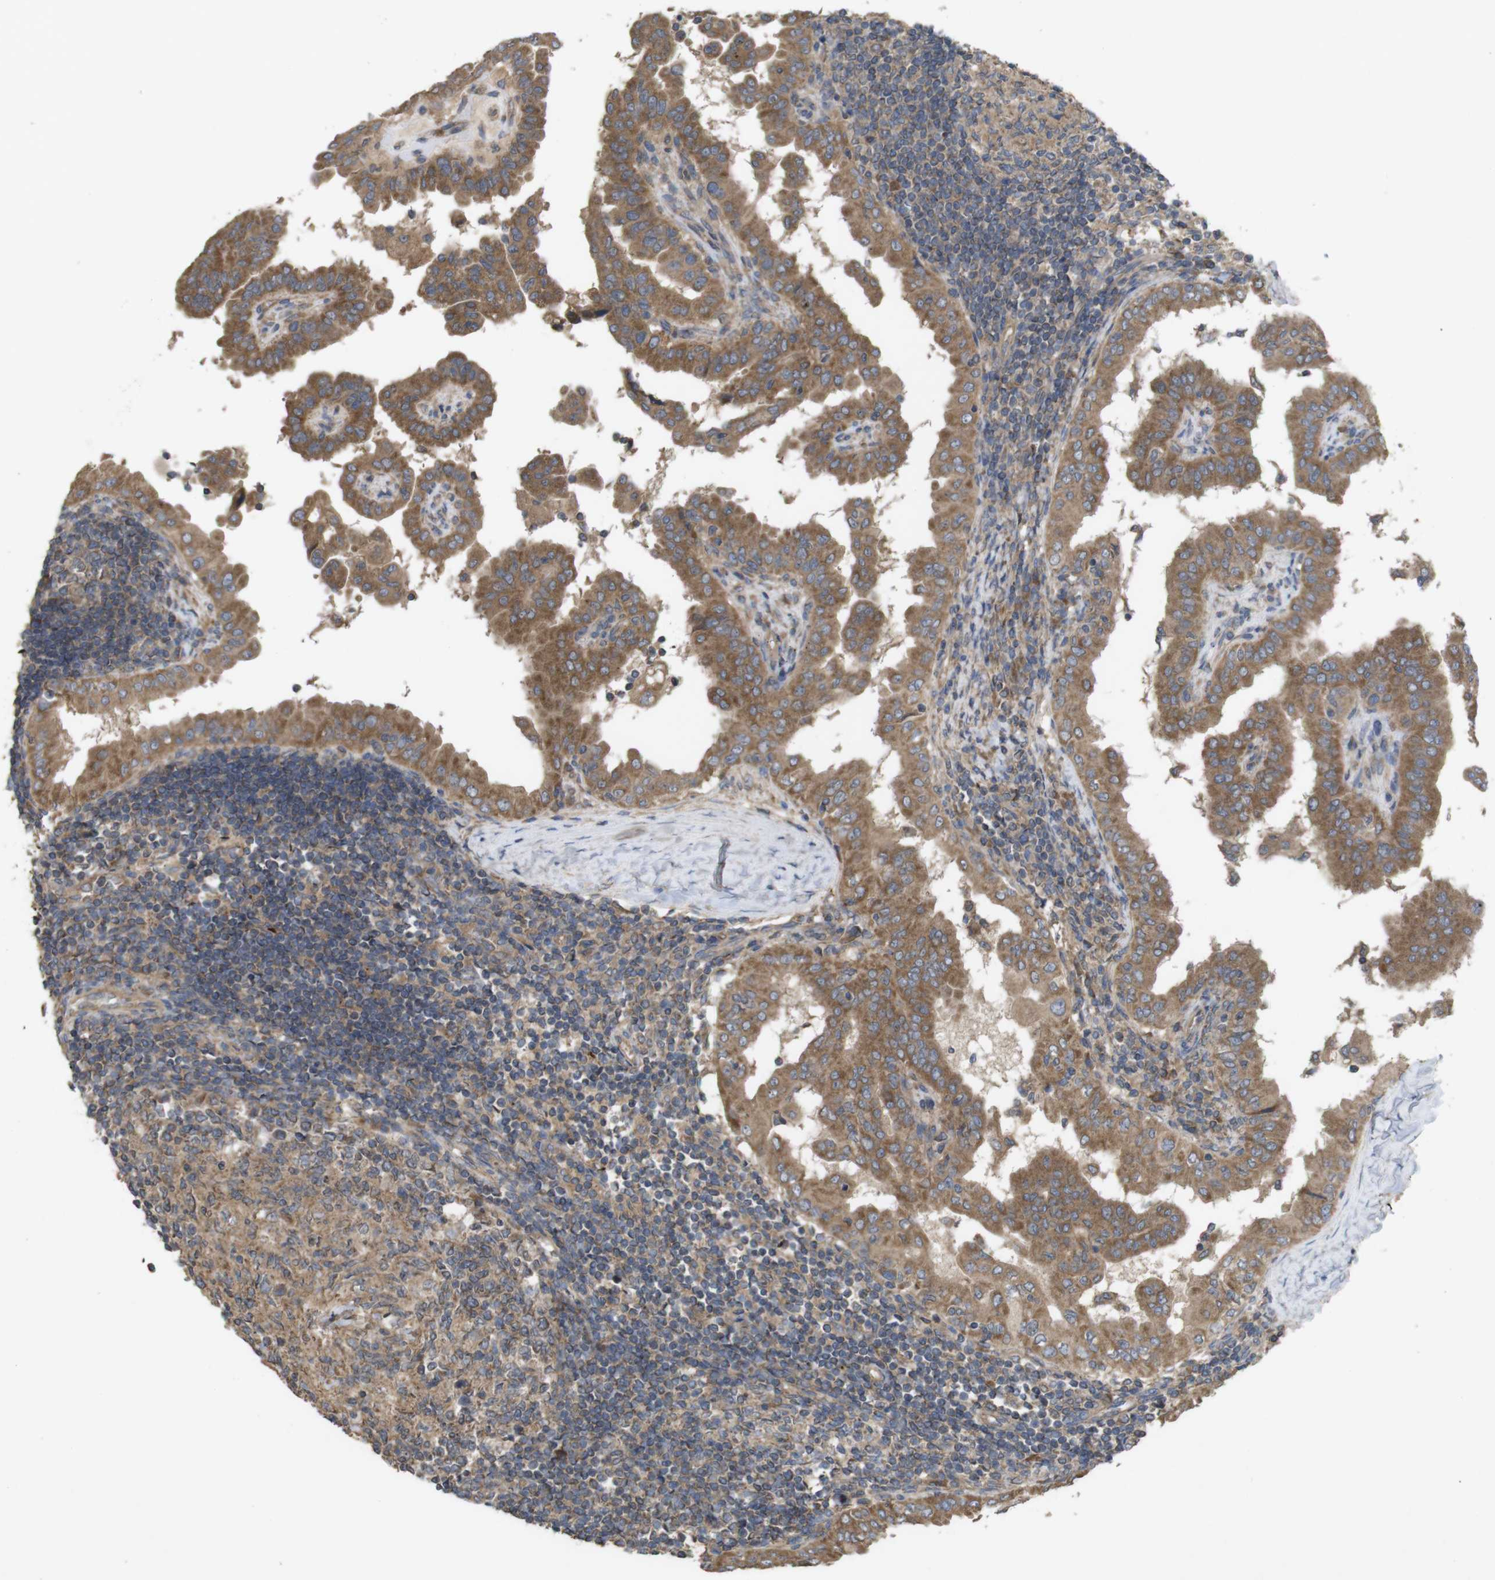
{"staining": {"intensity": "moderate", "quantity": ">75%", "location": "cytoplasmic/membranous"}, "tissue": "thyroid cancer", "cell_type": "Tumor cells", "image_type": "cancer", "snomed": [{"axis": "morphology", "description": "Papillary adenocarcinoma, NOS"}, {"axis": "topography", "description": "Thyroid gland"}], "caption": "Immunohistochemical staining of human thyroid cancer shows medium levels of moderate cytoplasmic/membranous protein staining in about >75% of tumor cells. Using DAB (3,3'-diaminobenzidine) (brown) and hematoxylin (blue) stains, captured at high magnification using brightfield microscopy.", "gene": "KCNS3", "patient": {"sex": "male", "age": 33}}